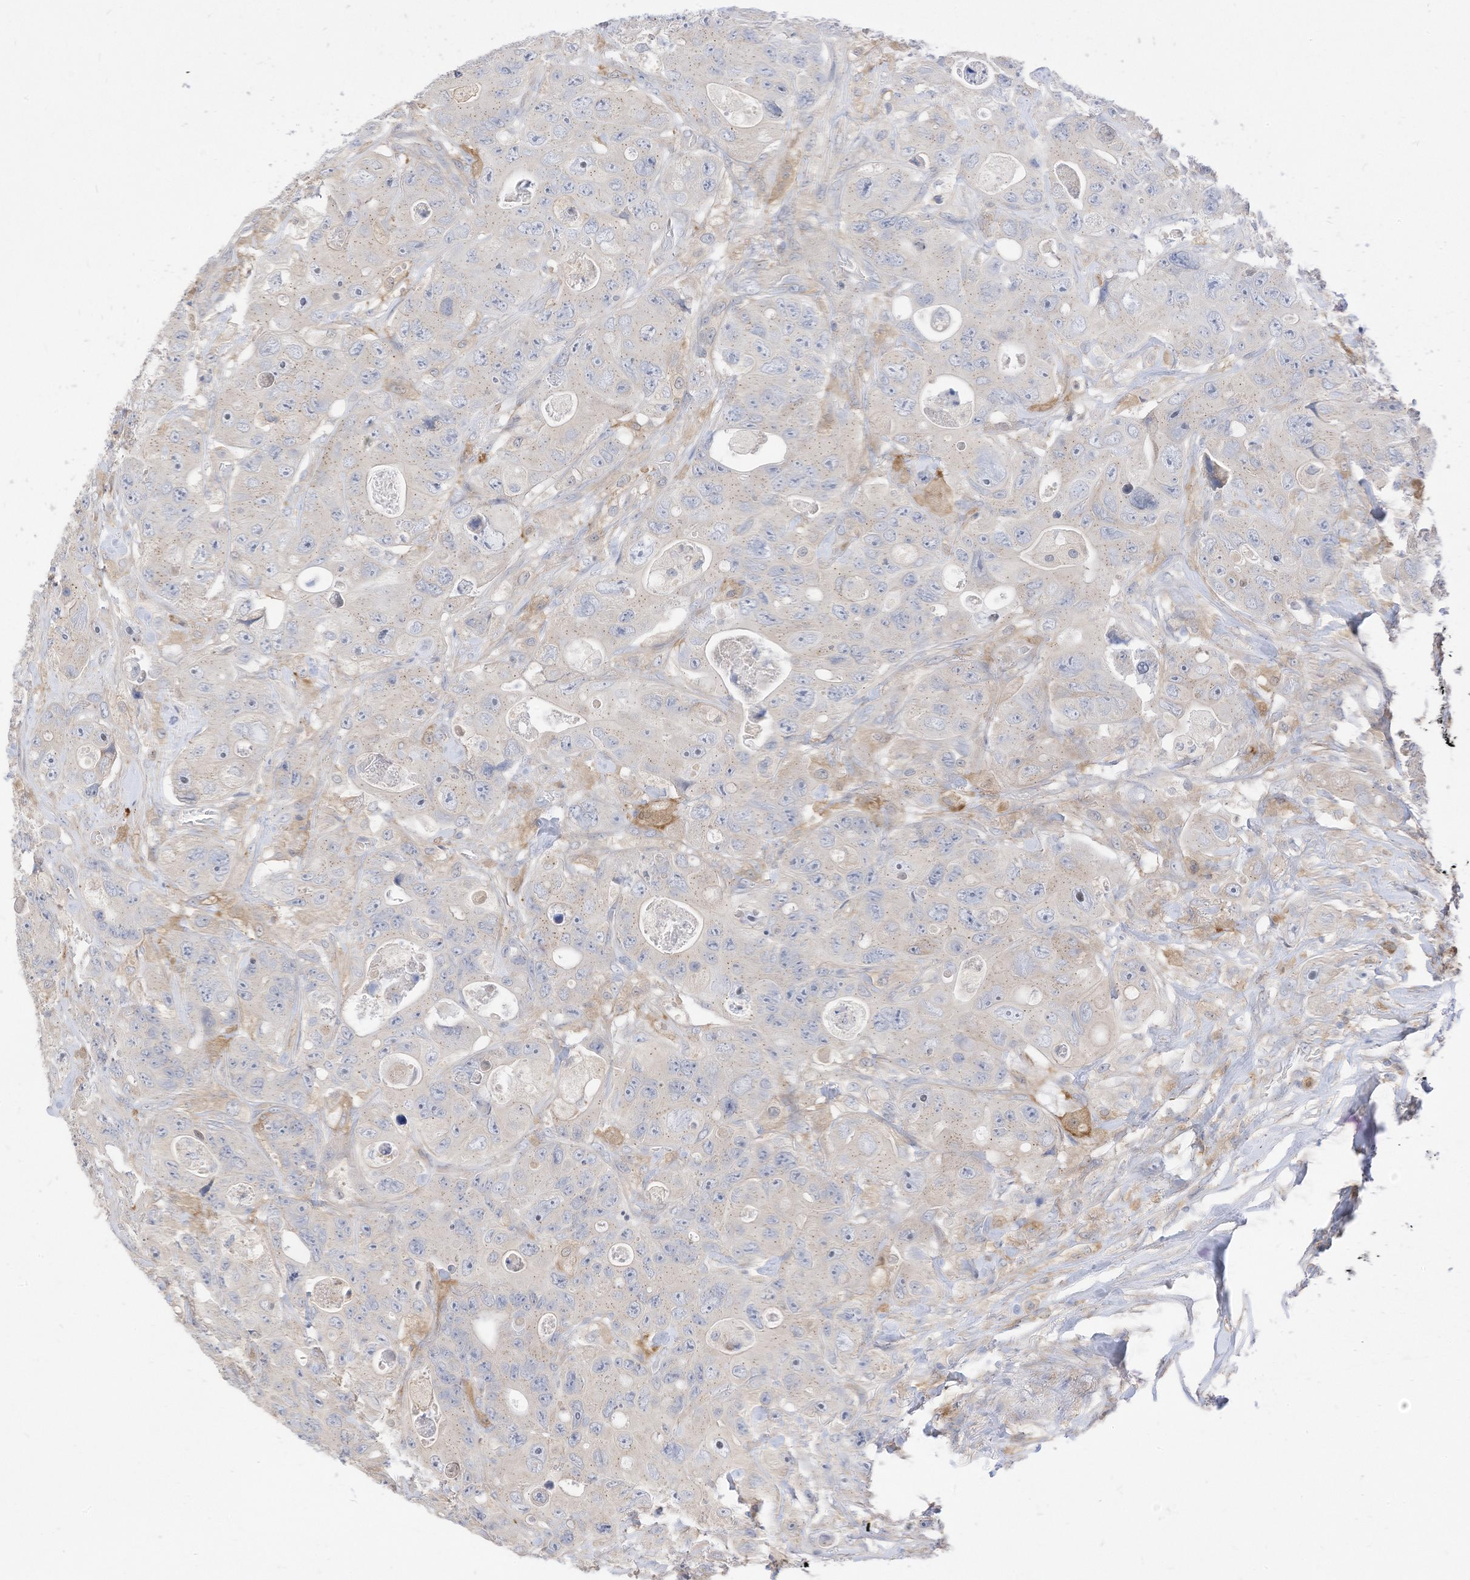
{"staining": {"intensity": "negative", "quantity": "none", "location": "none"}, "tissue": "colorectal cancer", "cell_type": "Tumor cells", "image_type": "cancer", "snomed": [{"axis": "morphology", "description": "Adenocarcinoma, NOS"}, {"axis": "topography", "description": "Colon"}], "caption": "The histopathology image exhibits no staining of tumor cells in colorectal adenocarcinoma.", "gene": "ATP13A1", "patient": {"sex": "female", "age": 46}}